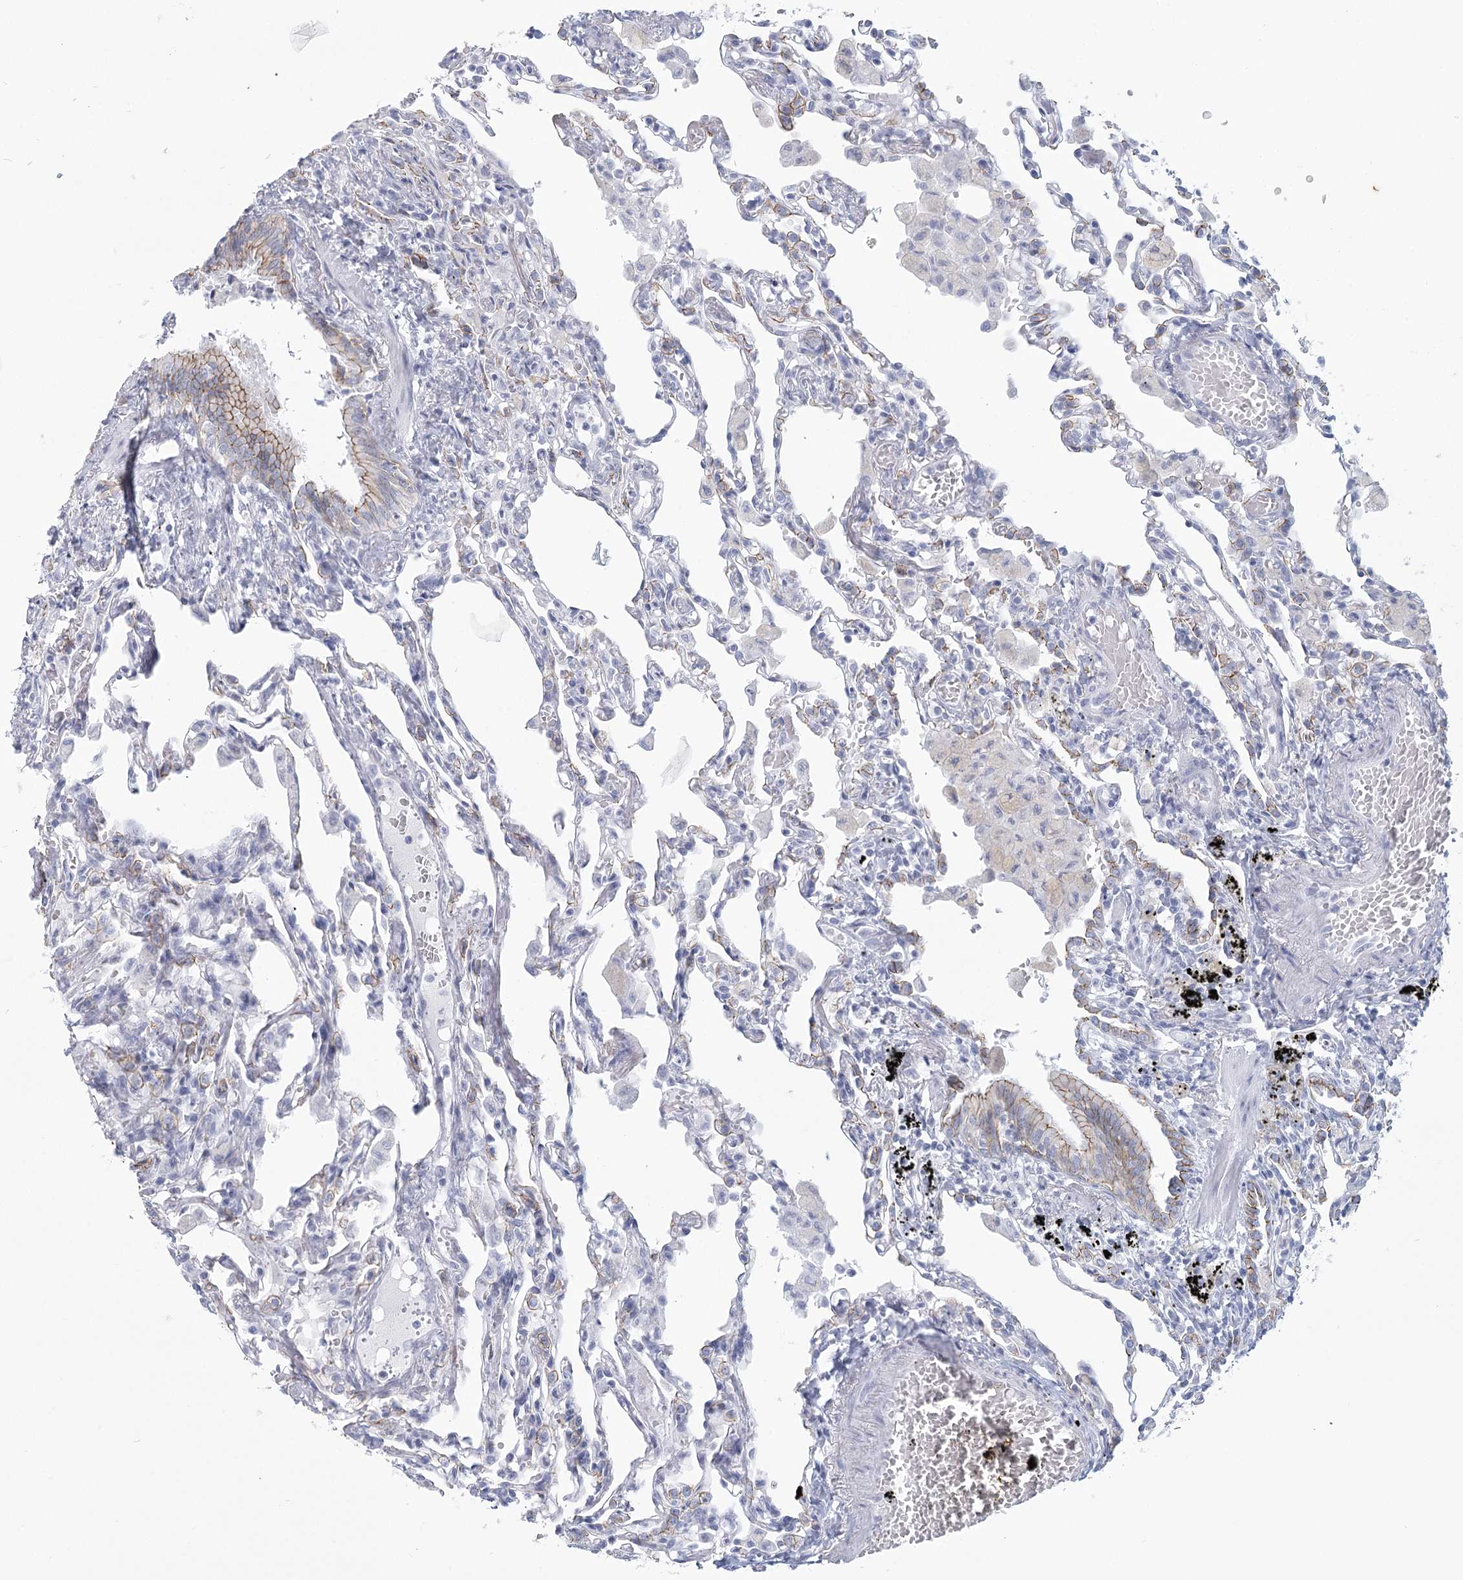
{"staining": {"intensity": "negative", "quantity": "none", "location": "none"}, "tissue": "lung", "cell_type": "Alveolar cells", "image_type": "normal", "snomed": [{"axis": "morphology", "description": "Normal tissue, NOS"}, {"axis": "topography", "description": "Bronchus"}, {"axis": "topography", "description": "Lung"}], "caption": "Lung was stained to show a protein in brown. There is no significant expression in alveolar cells. (IHC, brightfield microscopy, high magnification).", "gene": "WNT8B", "patient": {"sex": "female", "age": 49}}